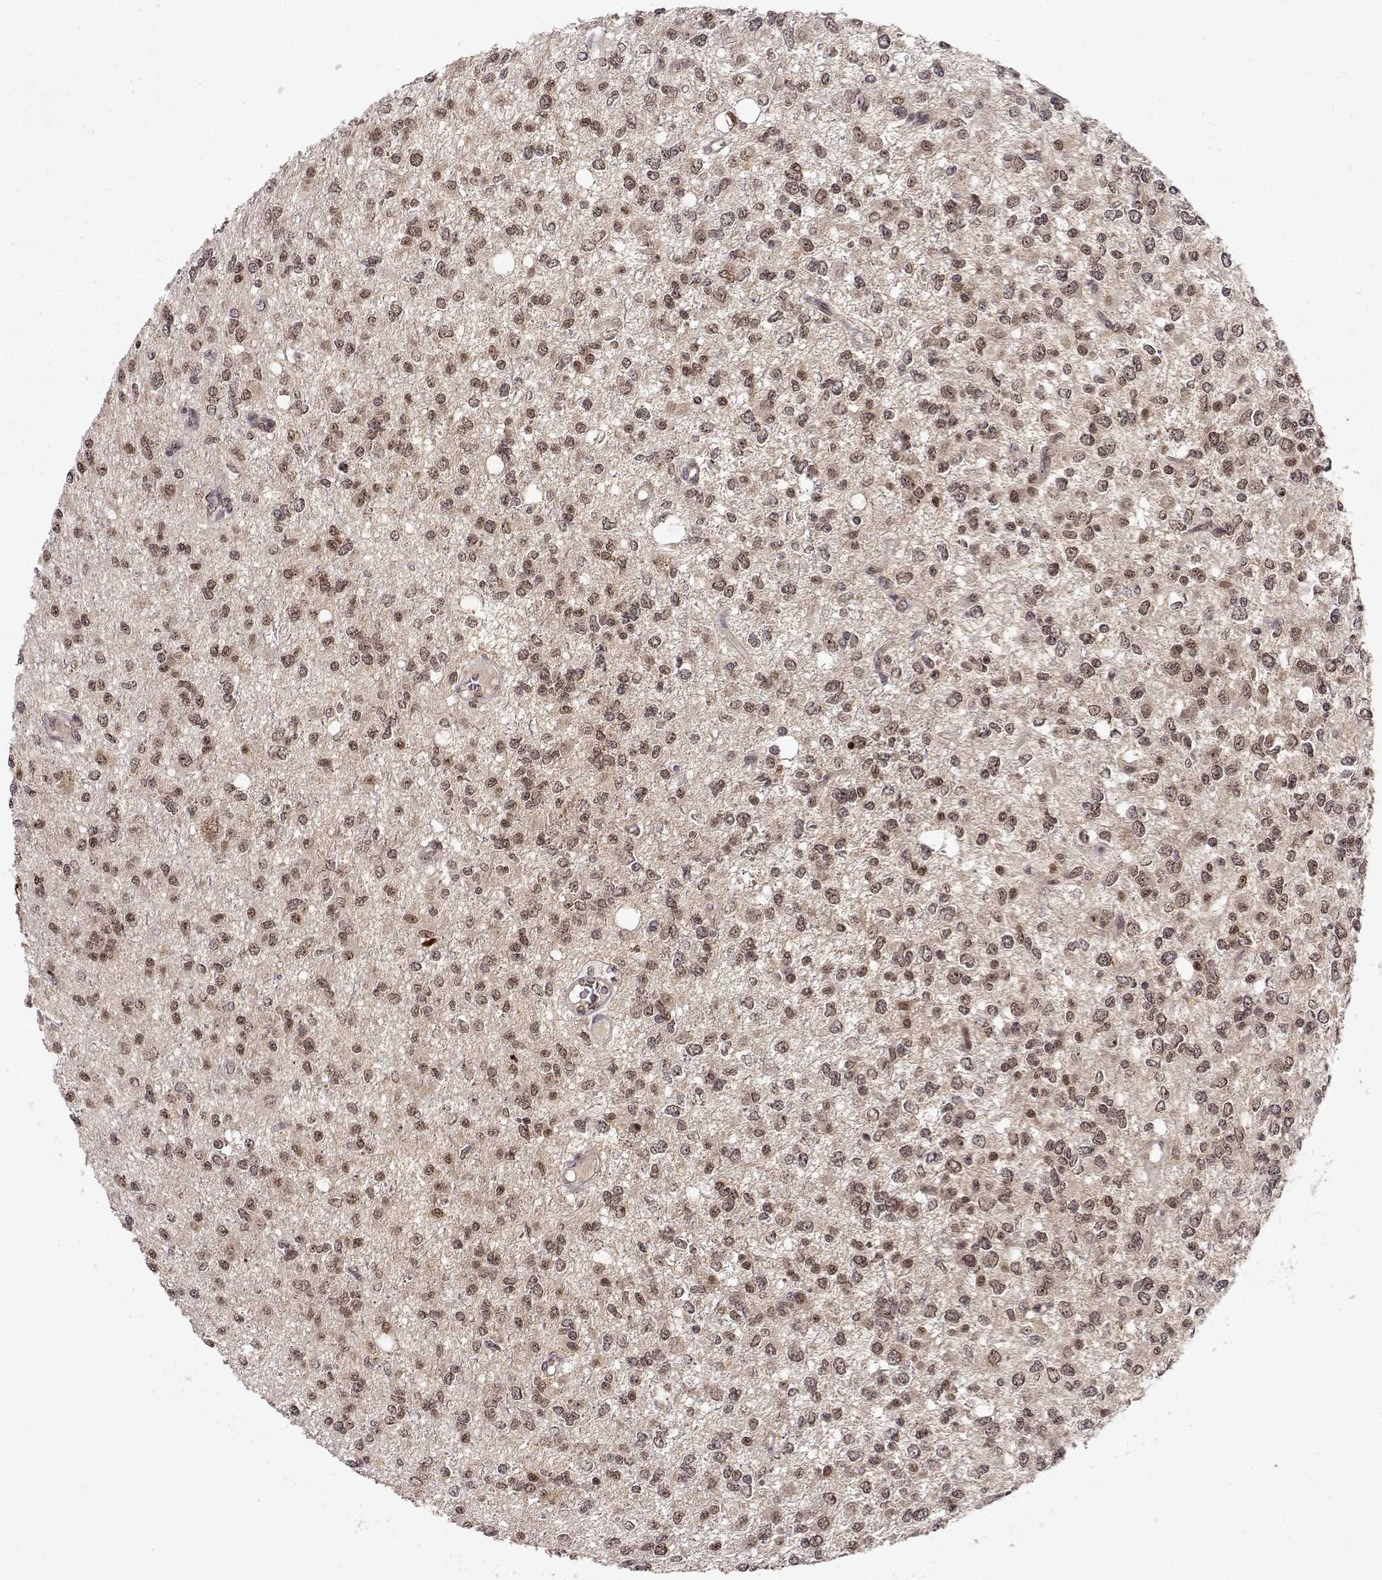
{"staining": {"intensity": "moderate", "quantity": "25%-75%", "location": "nuclear"}, "tissue": "glioma", "cell_type": "Tumor cells", "image_type": "cancer", "snomed": [{"axis": "morphology", "description": "Glioma, malignant, Low grade"}, {"axis": "topography", "description": "Brain"}], "caption": "Tumor cells reveal moderate nuclear positivity in about 25%-75% of cells in glioma.", "gene": "CSNK2A1", "patient": {"sex": "male", "age": 67}}